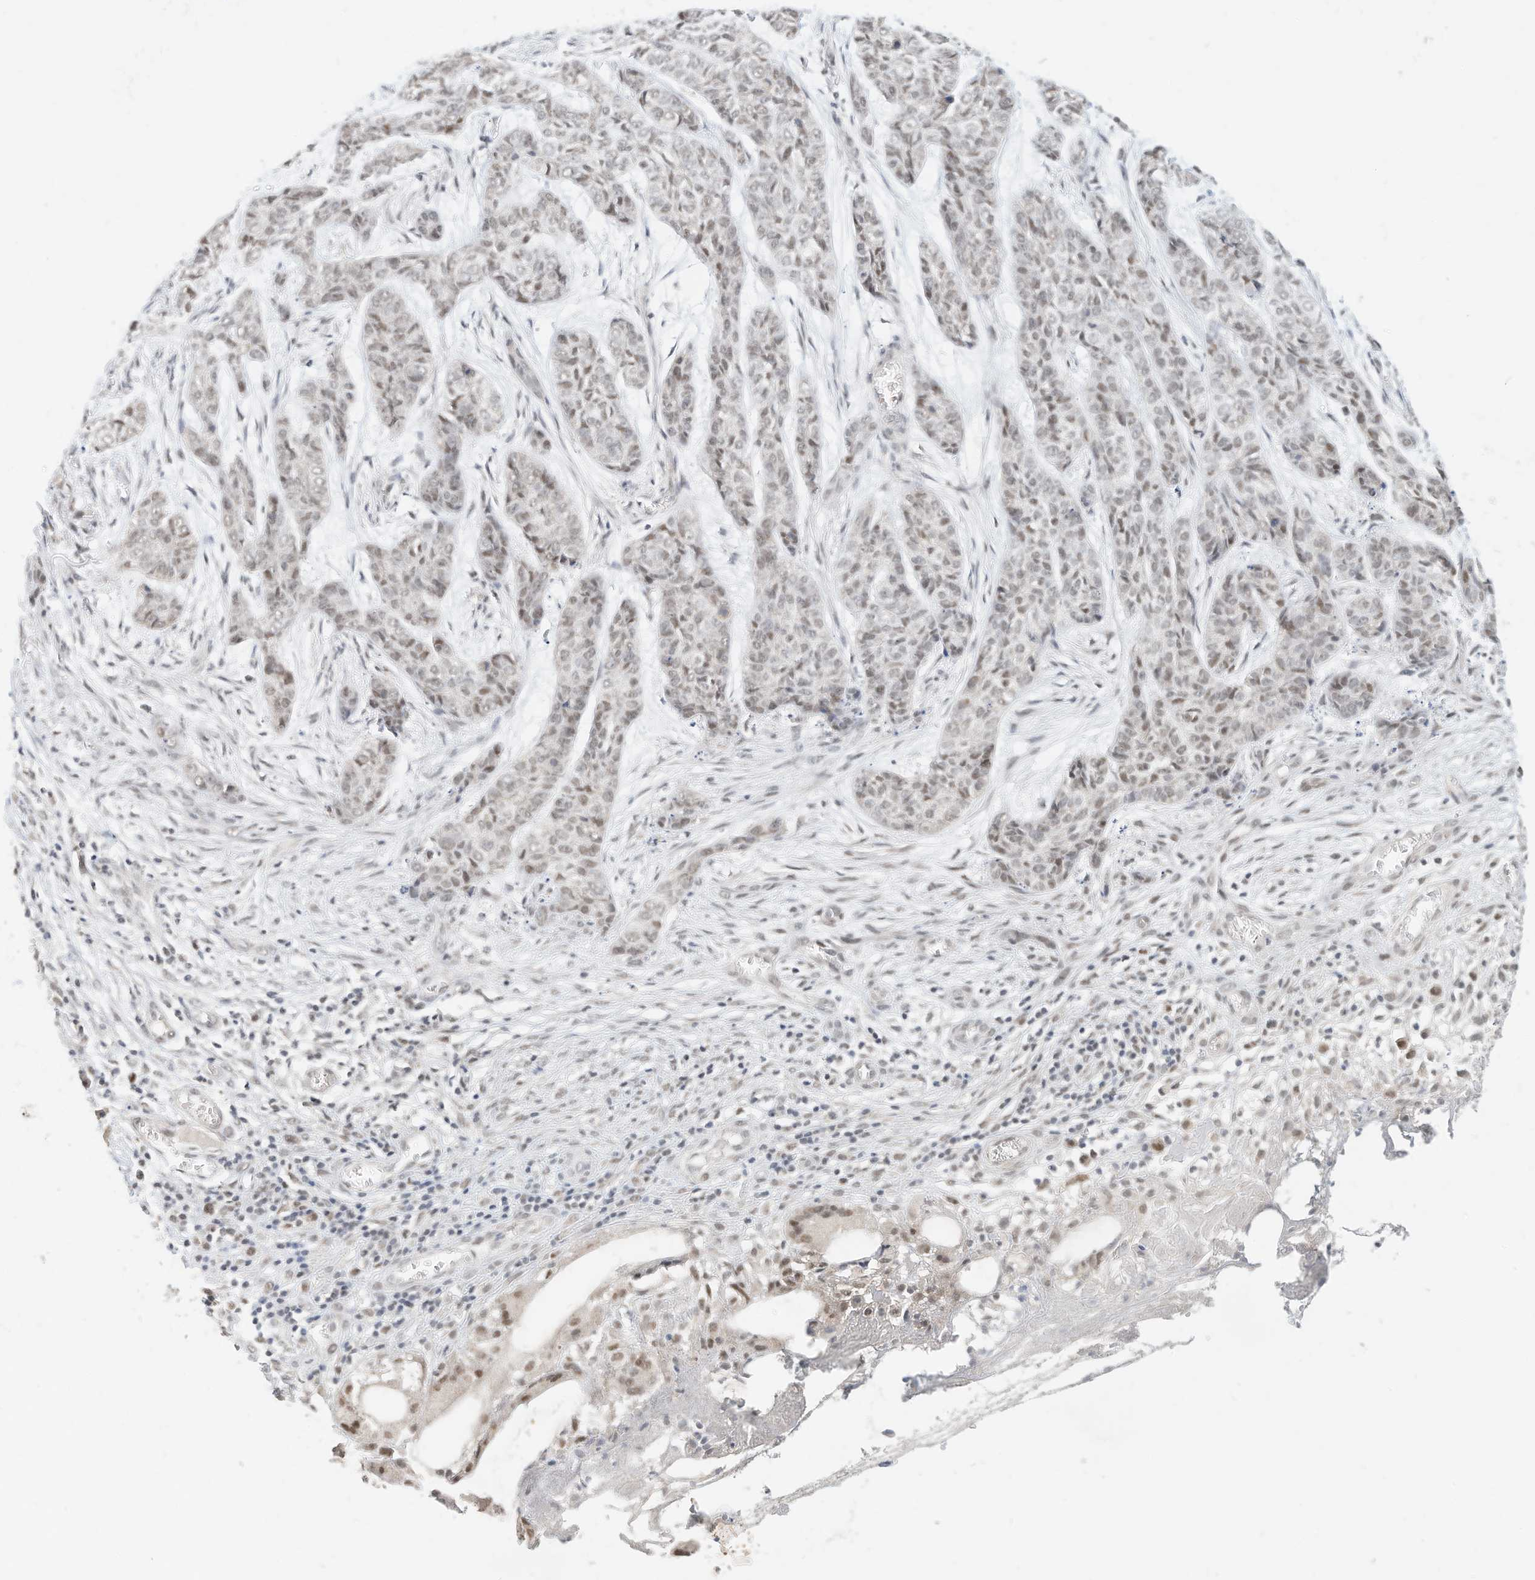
{"staining": {"intensity": "weak", "quantity": "<25%", "location": "nuclear"}, "tissue": "skin cancer", "cell_type": "Tumor cells", "image_type": "cancer", "snomed": [{"axis": "morphology", "description": "Basal cell carcinoma"}, {"axis": "topography", "description": "Skin"}], "caption": "A high-resolution histopathology image shows IHC staining of basal cell carcinoma (skin), which displays no significant positivity in tumor cells.", "gene": "OGT", "patient": {"sex": "female", "age": 64}}